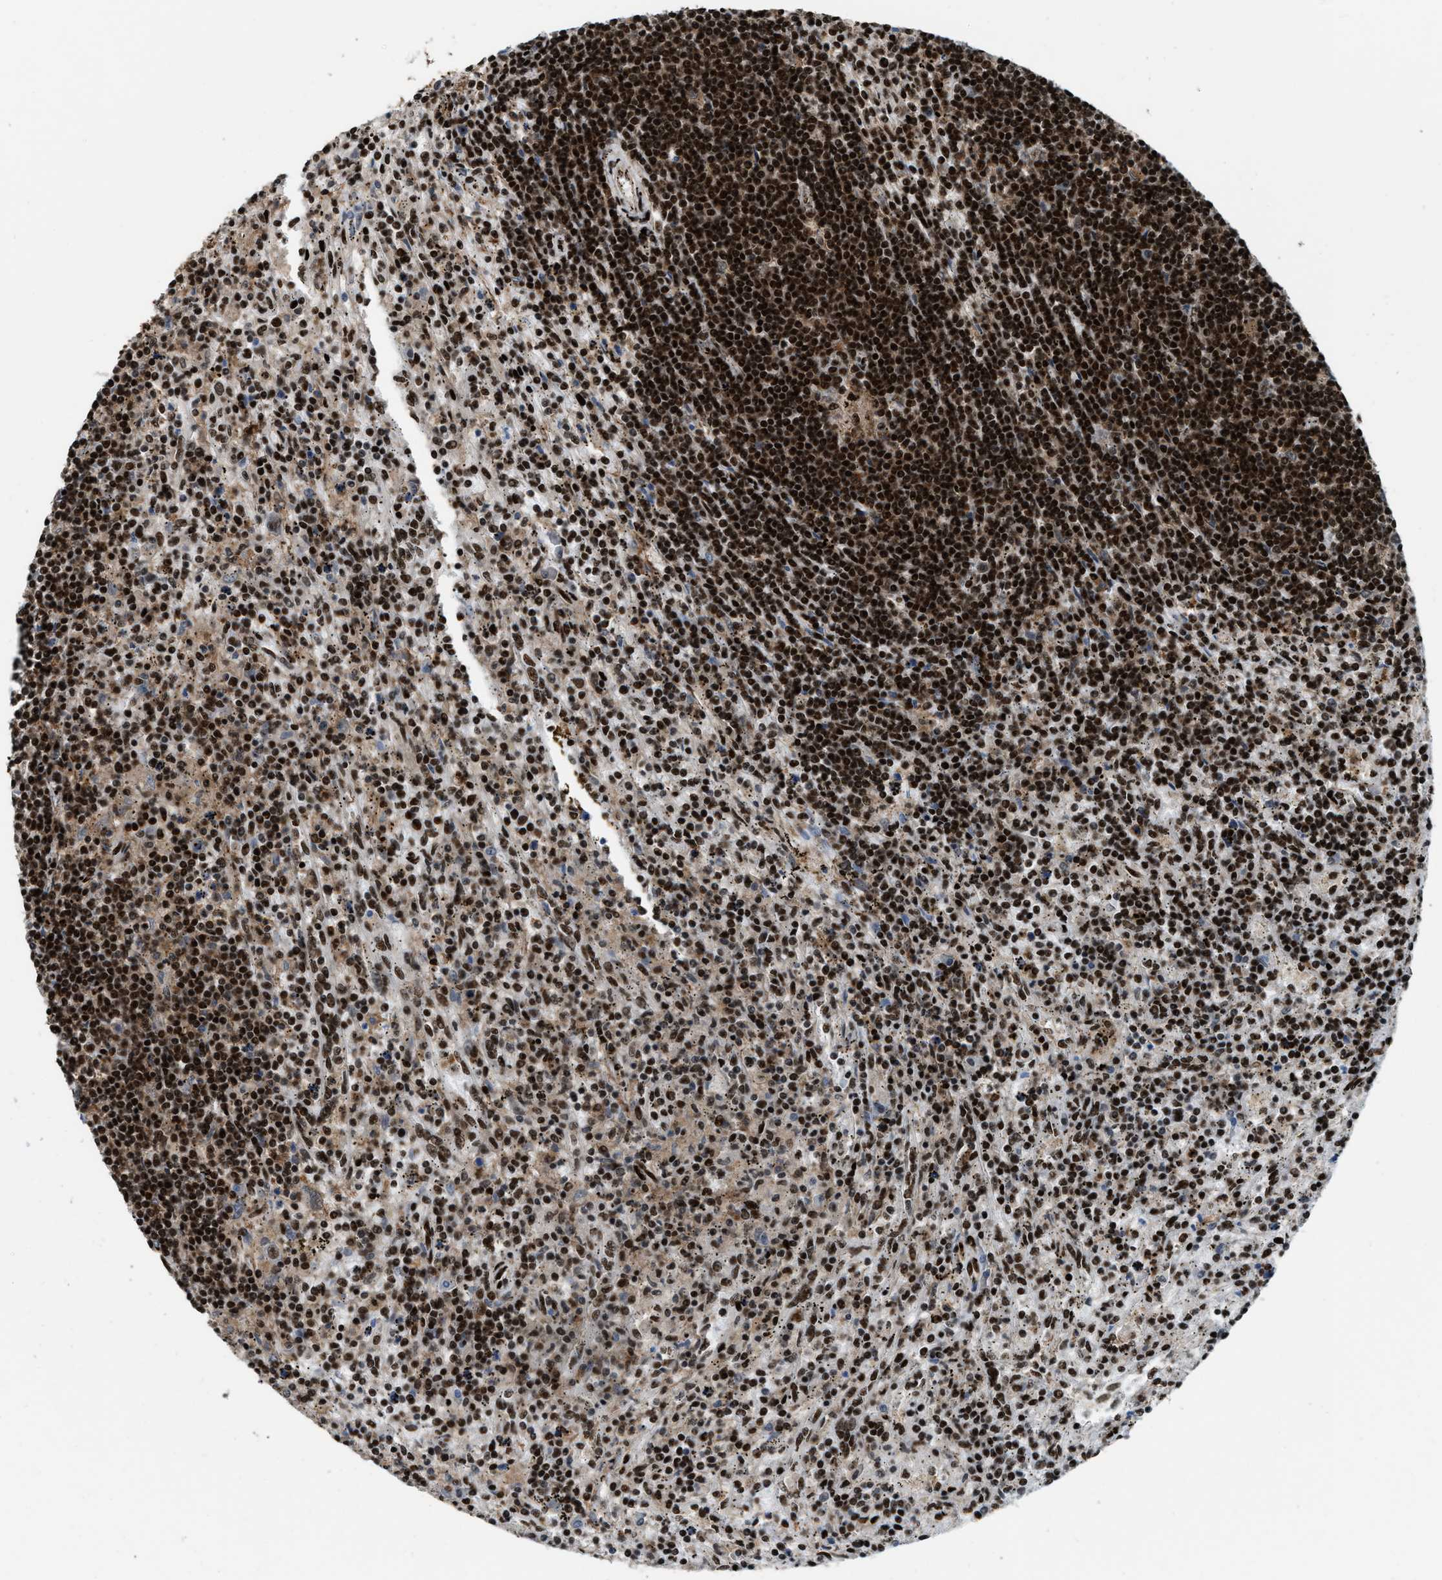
{"staining": {"intensity": "strong", "quantity": ">75%", "location": "nuclear"}, "tissue": "lymphoma", "cell_type": "Tumor cells", "image_type": "cancer", "snomed": [{"axis": "morphology", "description": "Malignant lymphoma, non-Hodgkin's type, Low grade"}, {"axis": "topography", "description": "Spleen"}], "caption": "High-magnification brightfield microscopy of malignant lymphoma, non-Hodgkin's type (low-grade) stained with DAB (3,3'-diaminobenzidine) (brown) and counterstained with hematoxylin (blue). tumor cells exhibit strong nuclear positivity is identified in approximately>75% of cells.", "gene": "NUMA1", "patient": {"sex": "male", "age": 76}}